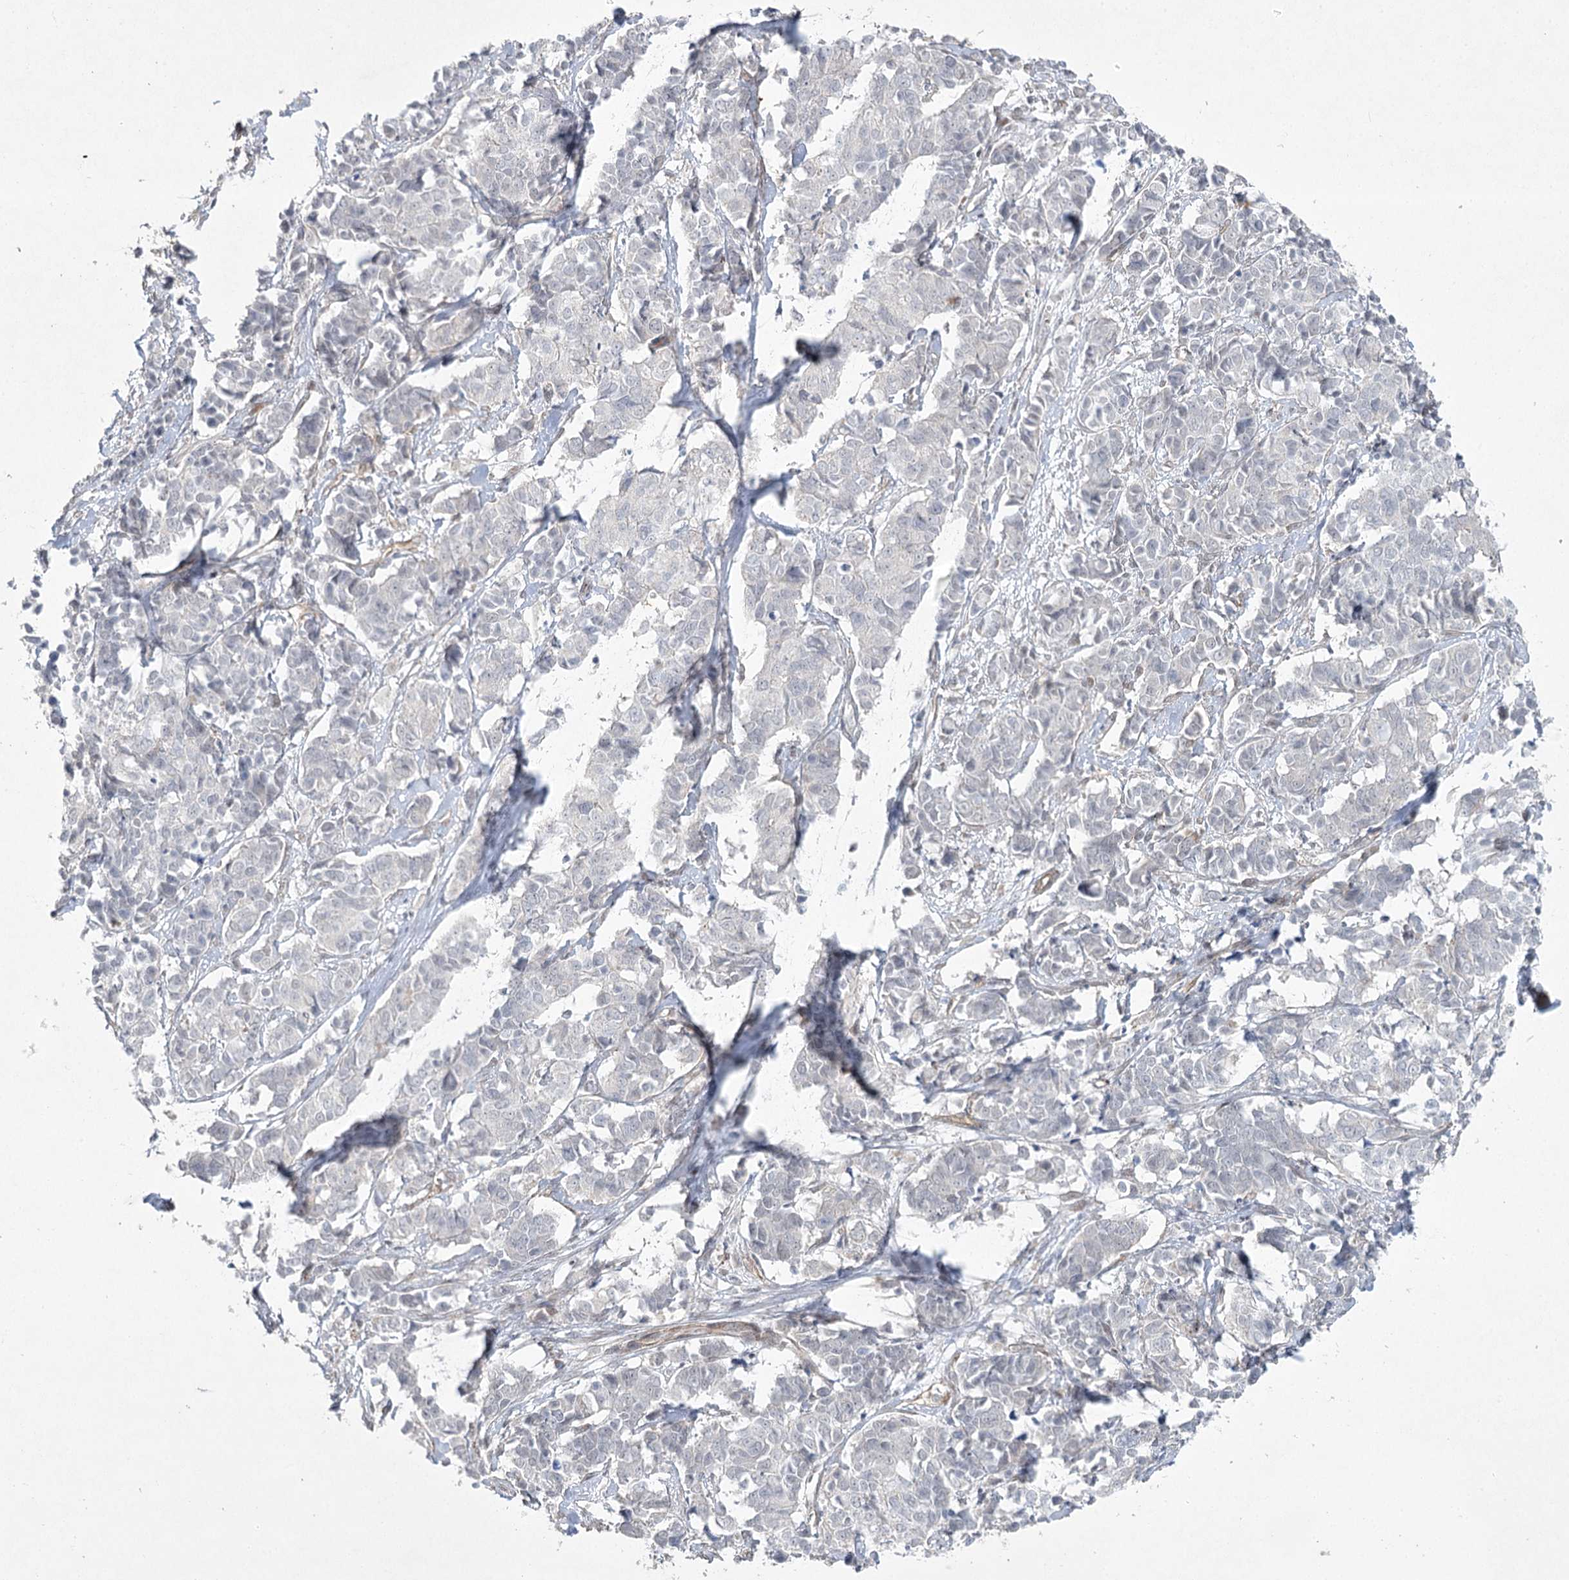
{"staining": {"intensity": "negative", "quantity": "none", "location": "none"}, "tissue": "cervical cancer", "cell_type": "Tumor cells", "image_type": "cancer", "snomed": [{"axis": "morphology", "description": "Normal tissue, NOS"}, {"axis": "morphology", "description": "Squamous cell carcinoma, NOS"}, {"axis": "topography", "description": "Cervix"}], "caption": "Tumor cells are negative for protein expression in human squamous cell carcinoma (cervical).", "gene": "AMTN", "patient": {"sex": "female", "age": 35}}